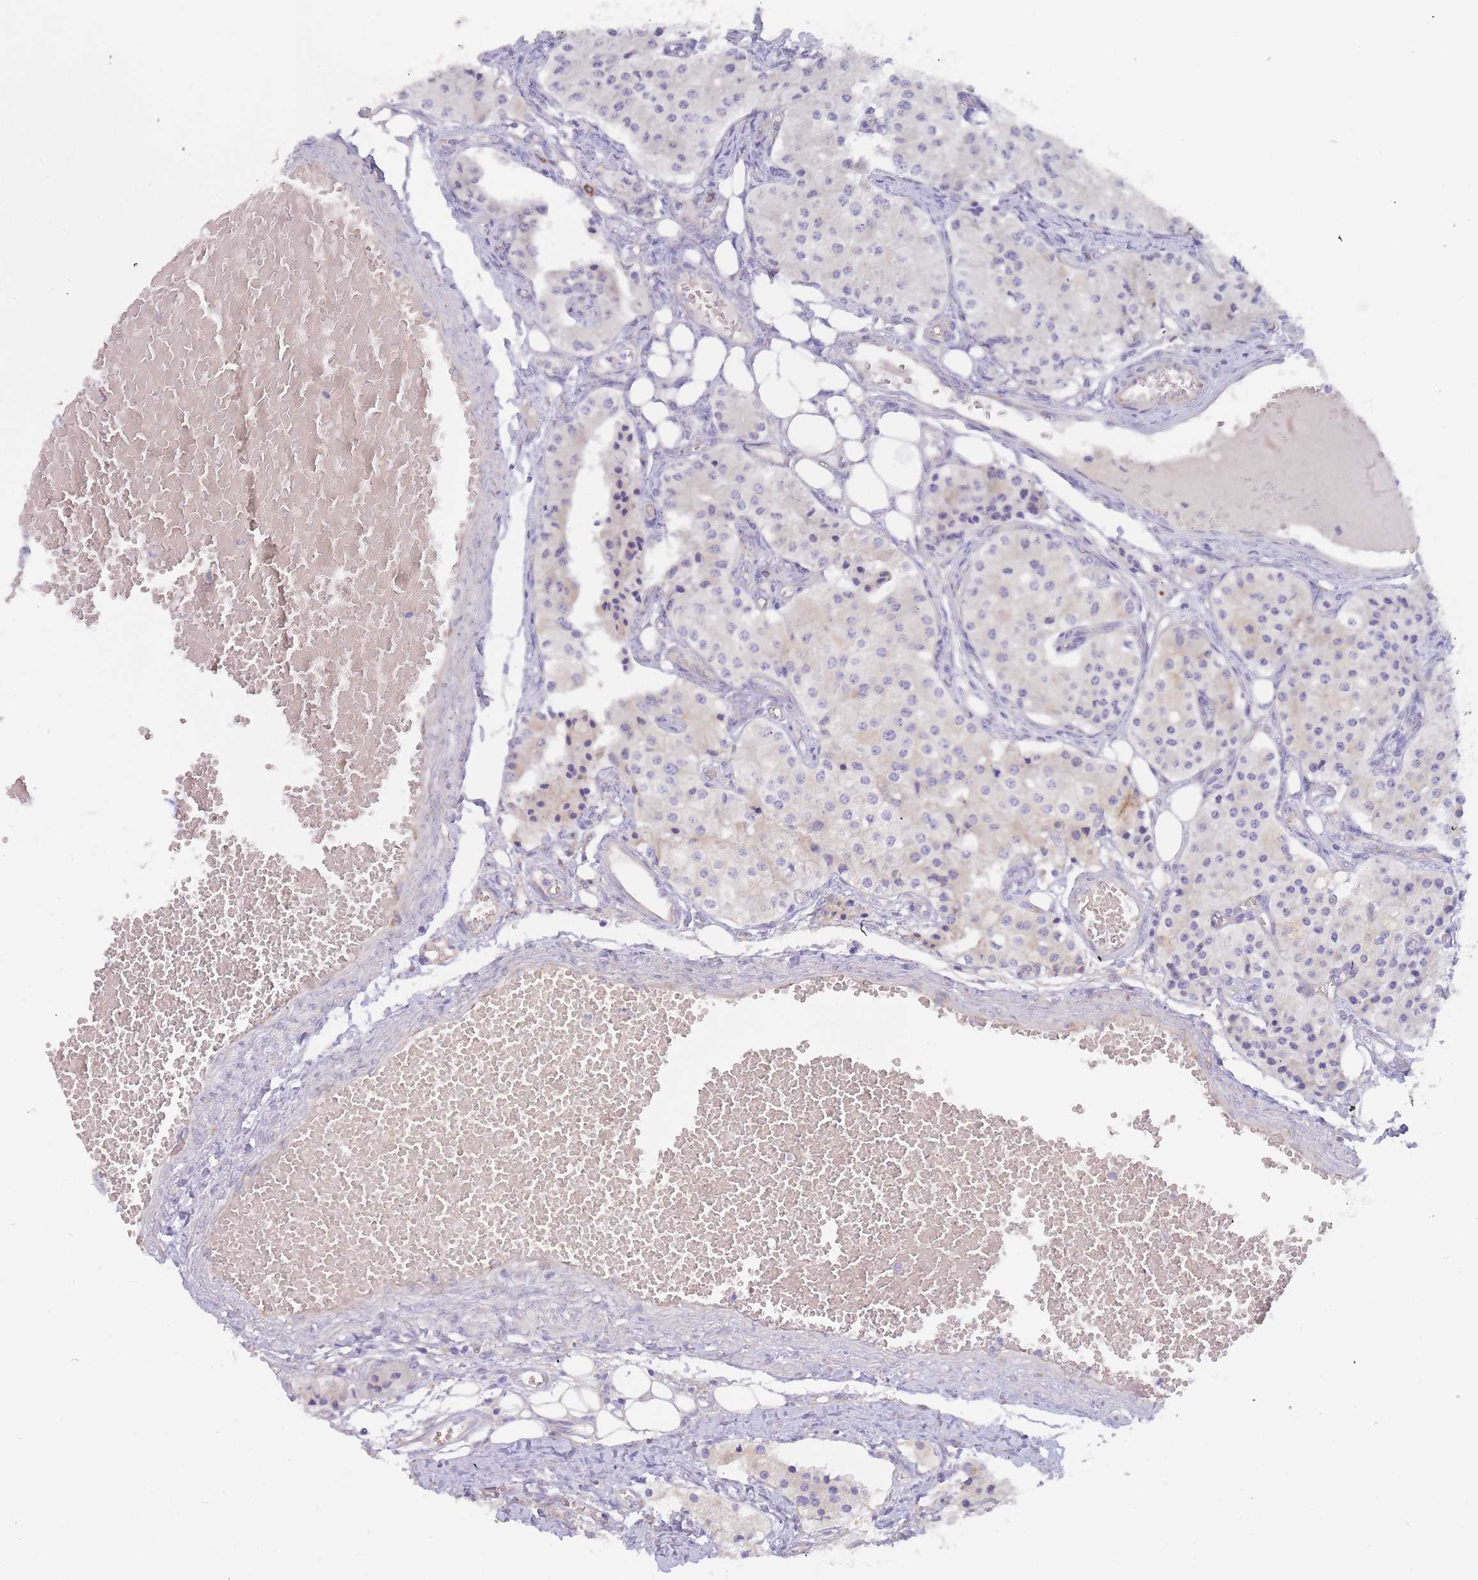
{"staining": {"intensity": "negative", "quantity": "none", "location": "none"}, "tissue": "carcinoid", "cell_type": "Tumor cells", "image_type": "cancer", "snomed": [{"axis": "morphology", "description": "Carcinoid, malignant, NOS"}, {"axis": "topography", "description": "Colon"}], "caption": "This is an immunohistochemistry histopathology image of carcinoid. There is no positivity in tumor cells.", "gene": "SLC35E4", "patient": {"sex": "female", "age": 52}}